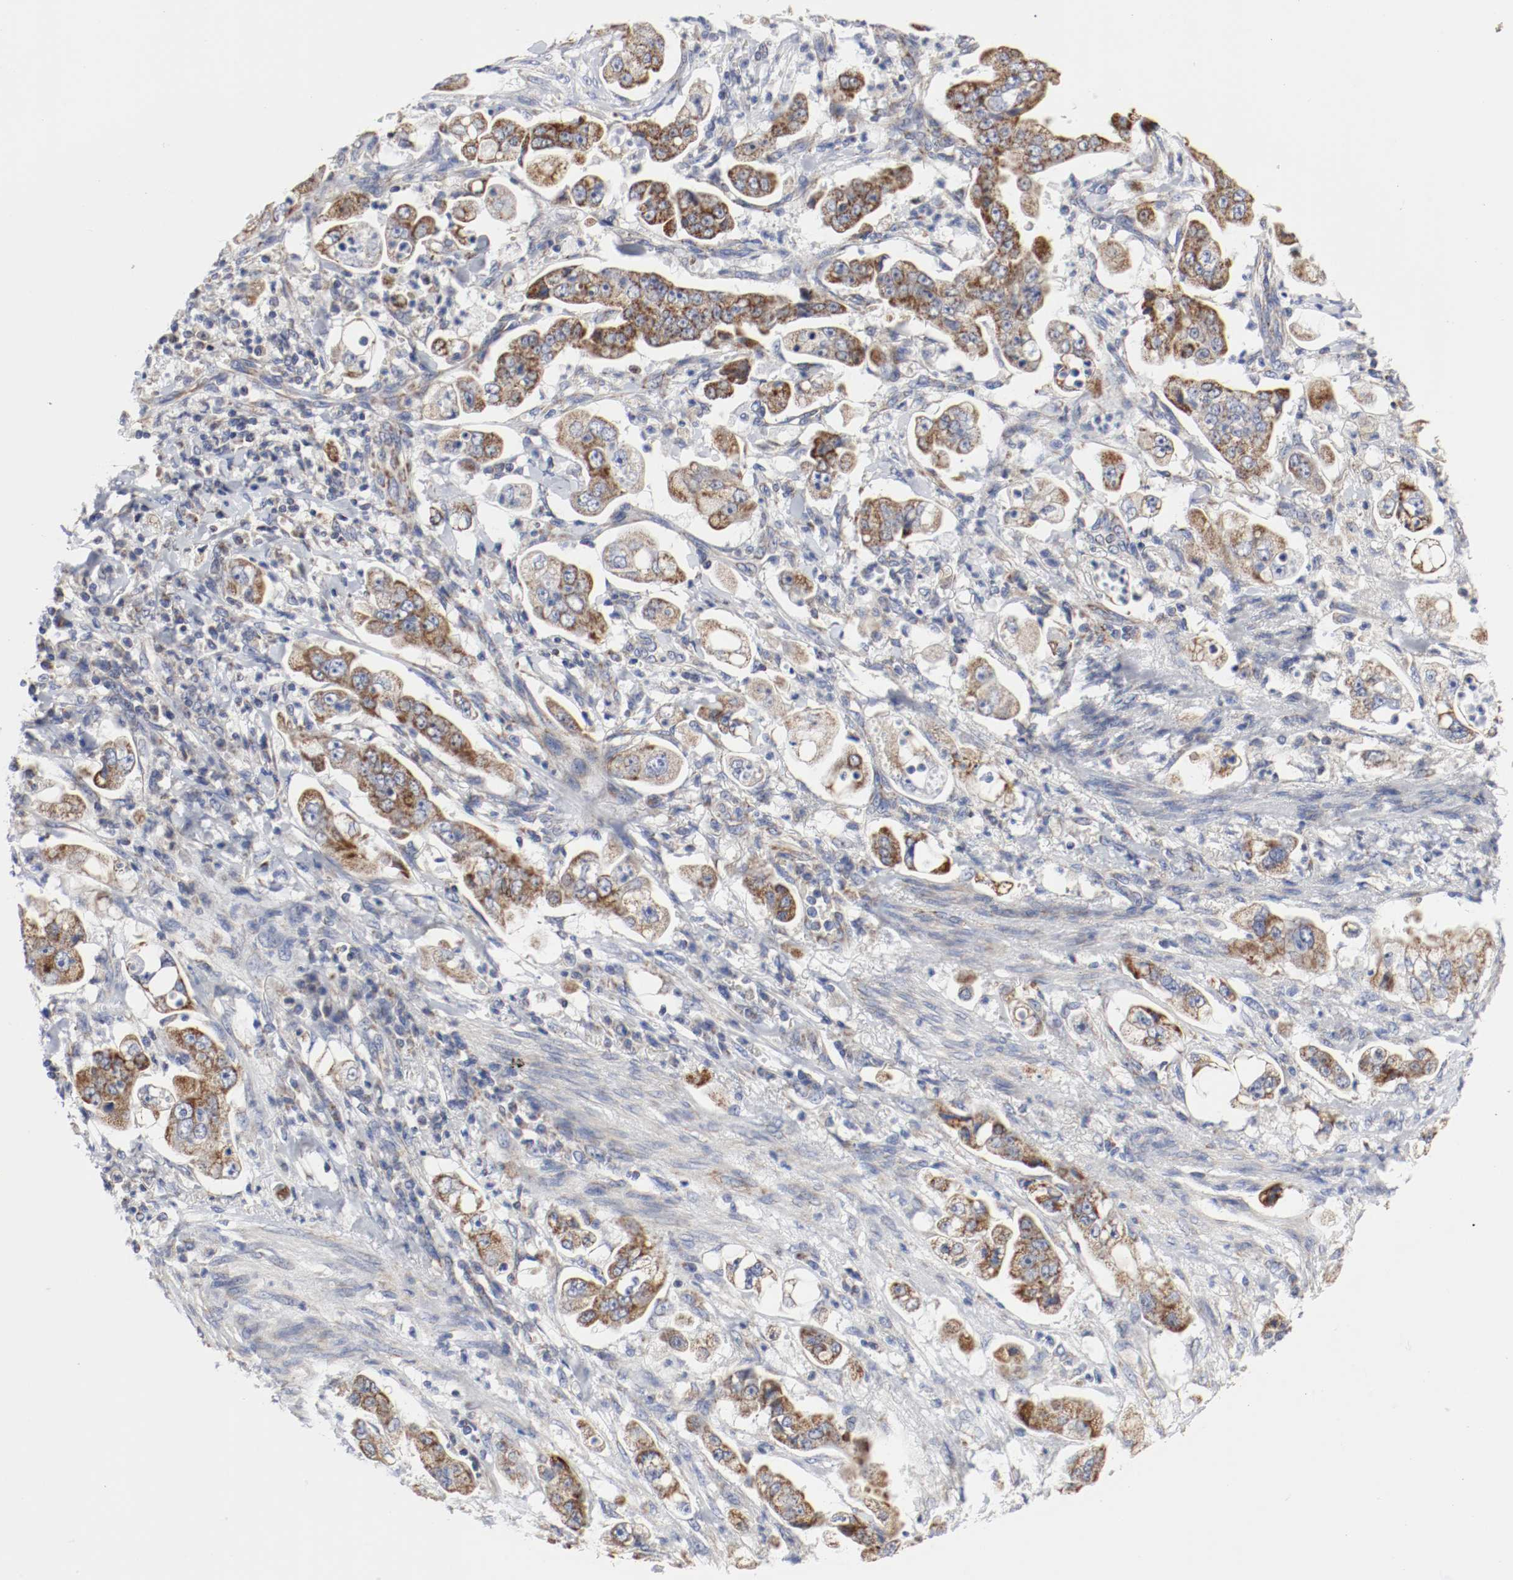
{"staining": {"intensity": "moderate", "quantity": ">75%", "location": "cytoplasmic/membranous"}, "tissue": "stomach cancer", "cell_type": "Tumor cells", "image_type": "cancer", "snomed": [{"axis": "morphology", "description": "Adenocarcinoma, NOS"}, {"axis": "topography", "description": "Stomach"}], "caption": "A photomicrograph of stomach adenocarcinoma stained for a protein displays moderate cytoplasmic/membranous brown staining in tumor cells. (DAB IHC with brightfield microscopy, high magnification).", "gene": "AFG3L2", "patient": {"sex": "male", "age": 62}}